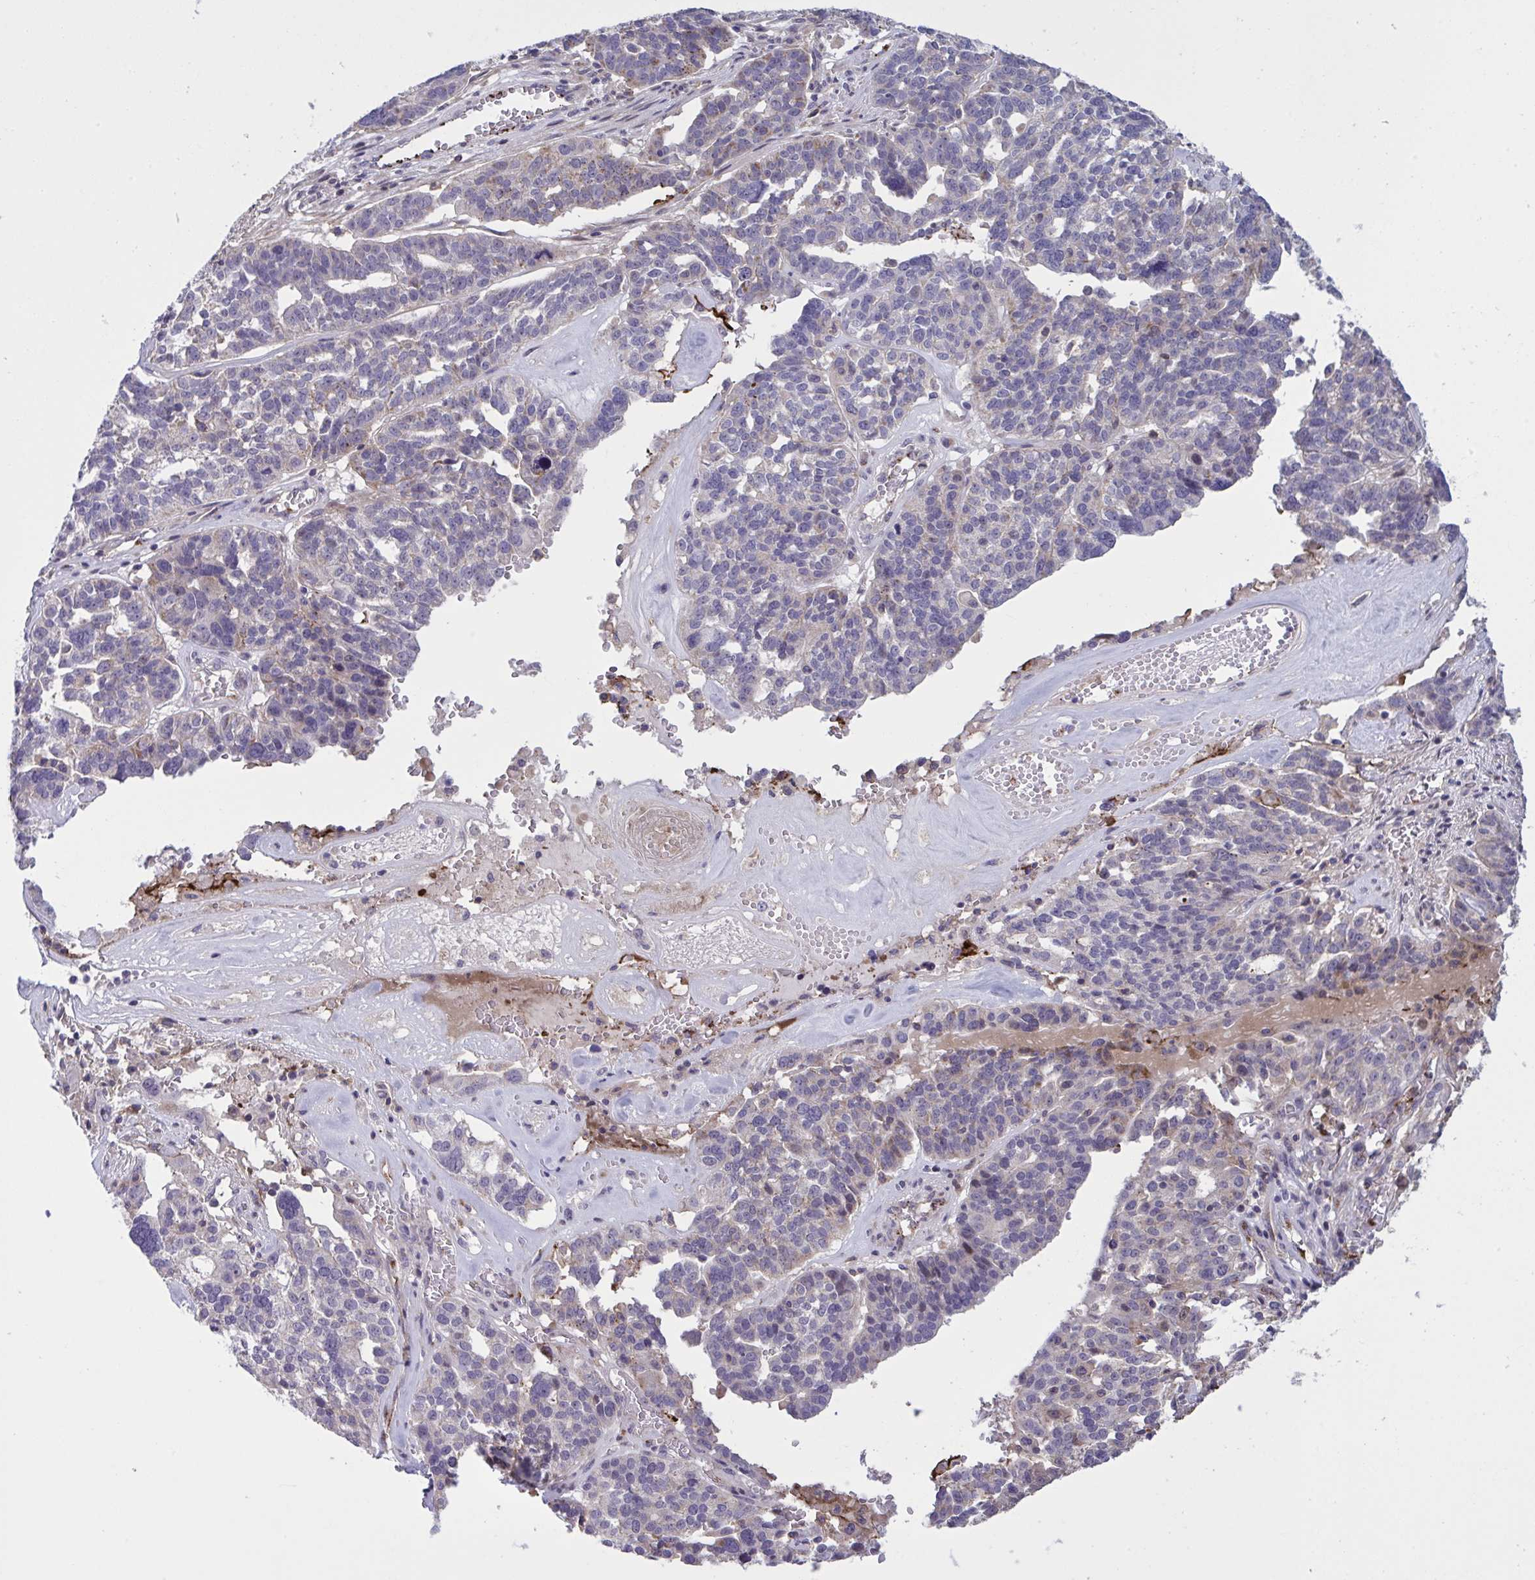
{"staining": {"intensity": "weak", "quantity": "<25%", "location": "cytoplasmic/membranous"}, "tissue": "ovarian cancer", "cell_type": "Tumor cells", "image_type": "cancer", "snomed": [{"axis": "morphology", "description": "Cystadenocarcinoma, serous, NOS"}, {"axis": "topography", "description": "Ovary"}], "caption": "Protein analysis of serous cystadenocarcinoma (ovarian) reveals no significant staining in tumor cells.", "gene": "CD101", "patient": {"sex": "female", "age": 59}}